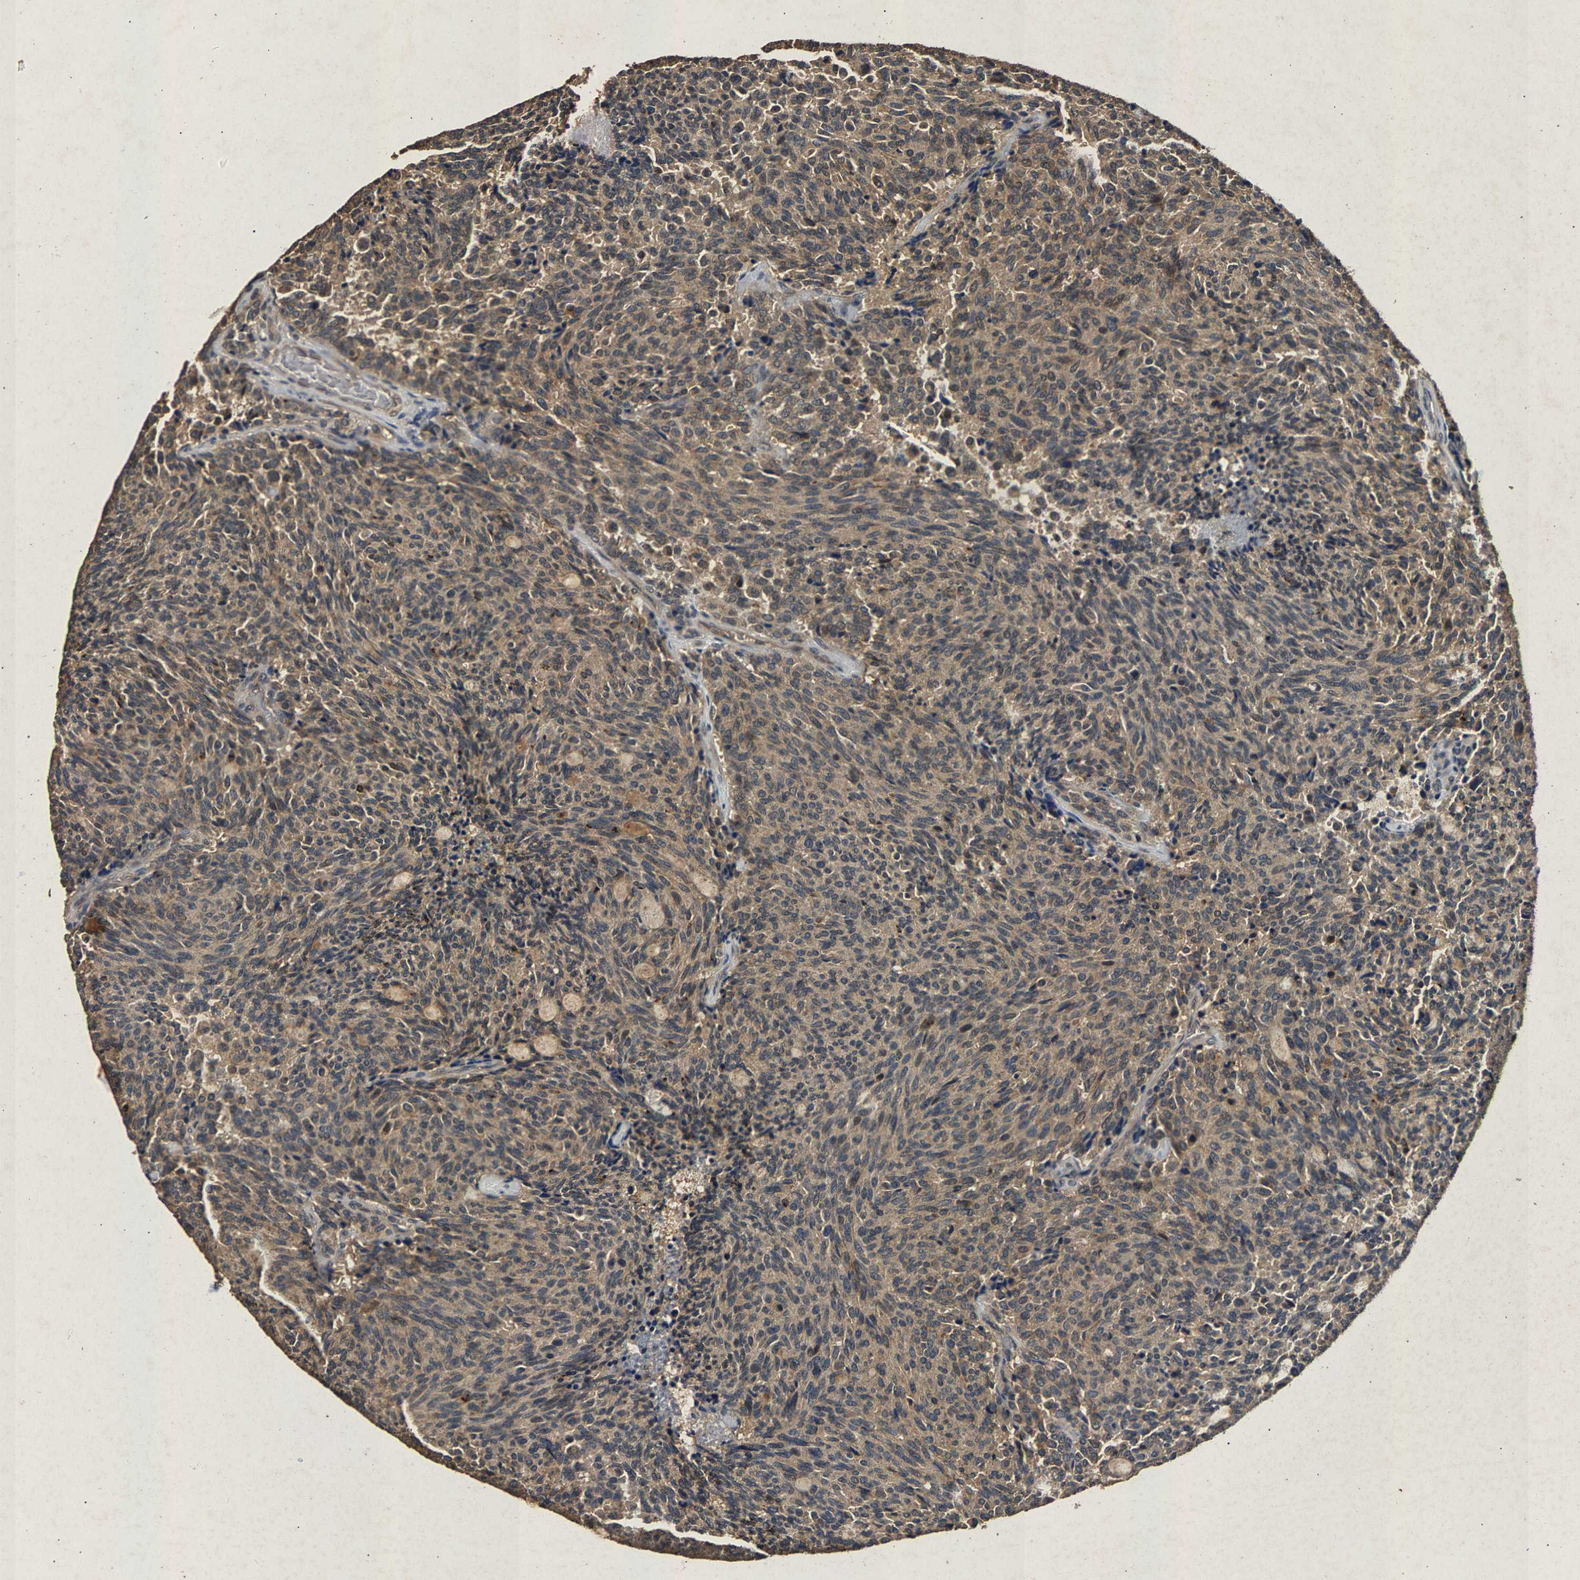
{"staining": {"intensity": "weak", "quantity": ">75%", "location": "cytoplasmic/membranous"}, "tissue": "carcinoid", "cell_type": "Tumor cells", "image_type": "cancer", "snomed": [{"axis": "morphology", "description": "Carcinoid, malignant, NOS"}, {"axis": "topography", "description": "Pancreas"}], "caption": "This image shows IHC staining of malignant carcinoid, with low weak cytoplasmic/membranous staining in about >75% of tumor cells.", "gene": "PPP1CC", "patient": {"sex": "female", "age": 54}}